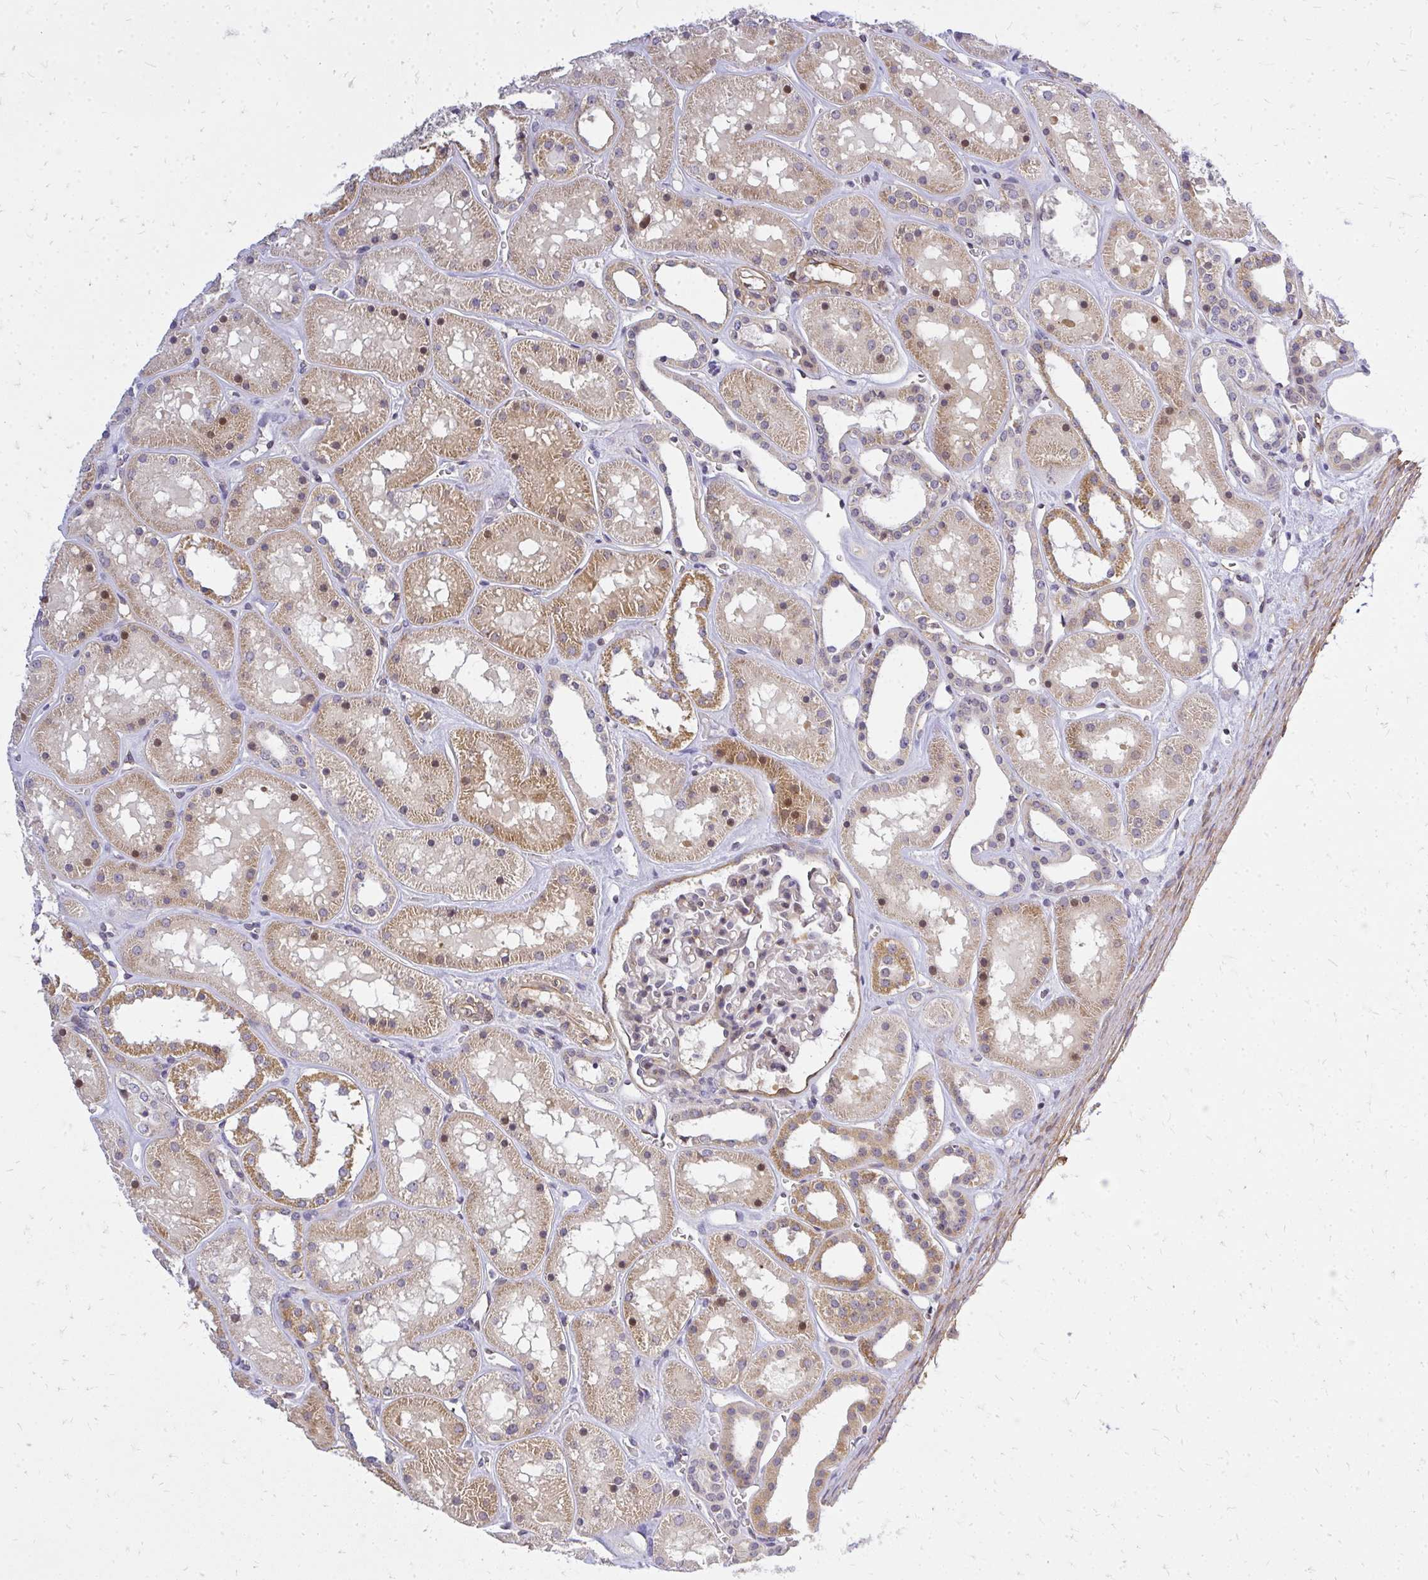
{"staining": {"intensity": "moderate", "quantity": "25%-75%", "location": "cytoplasmic/membranous"}, "tissue": "kidney", "cell_type": "Cells in glomeruli", "image_type": "normal", "snomed": [{"axis": "morphology", "description": "Normal tissue, NOS"}, {"axis": "topography", "description": "Kidney"}], "caption": "Immunohistochemistry (DAB (3,3'-diaminobenzidine)) staining of benign human kidney demonstrates moderate cytoplasmic/membranous protein staining in about 25%-75% of cells in glomeruli.", "gene": "ENSG00000258472", "patient": {"sex": "female", "age": 41}}